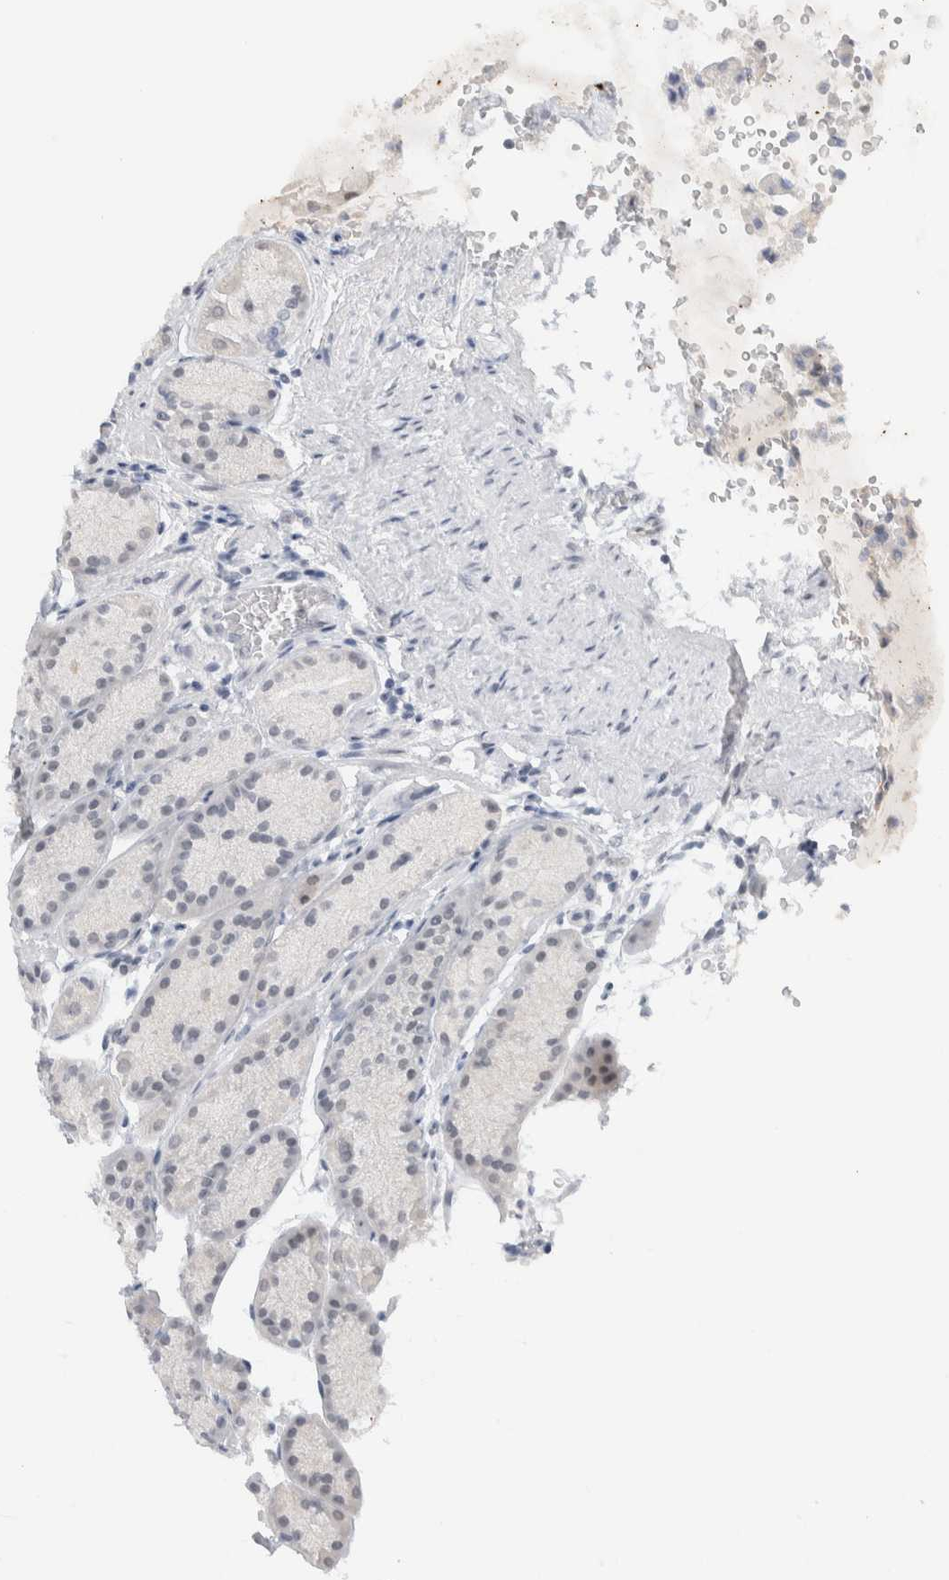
{"staining": {"intensity": "weak", "quantity": "25%-75%", "location": "nuclear"}, "tissue": "stomach", "cell_type": "Glandular cells", "image_type": "normal", "snomed": [{"axis": "morphology", "description": "Normal tissue, NOS"}, {"axis": "topography", "description": "Stomach"}], "caption": "Protein positivity by immunohistochemistry (IHC) demonstrates weak nuclear expression in about 25%-75% of glandular cells in unremarkable stomach.", "gene": "CDH17", "patient": {"sex": "male", "age": 42}}